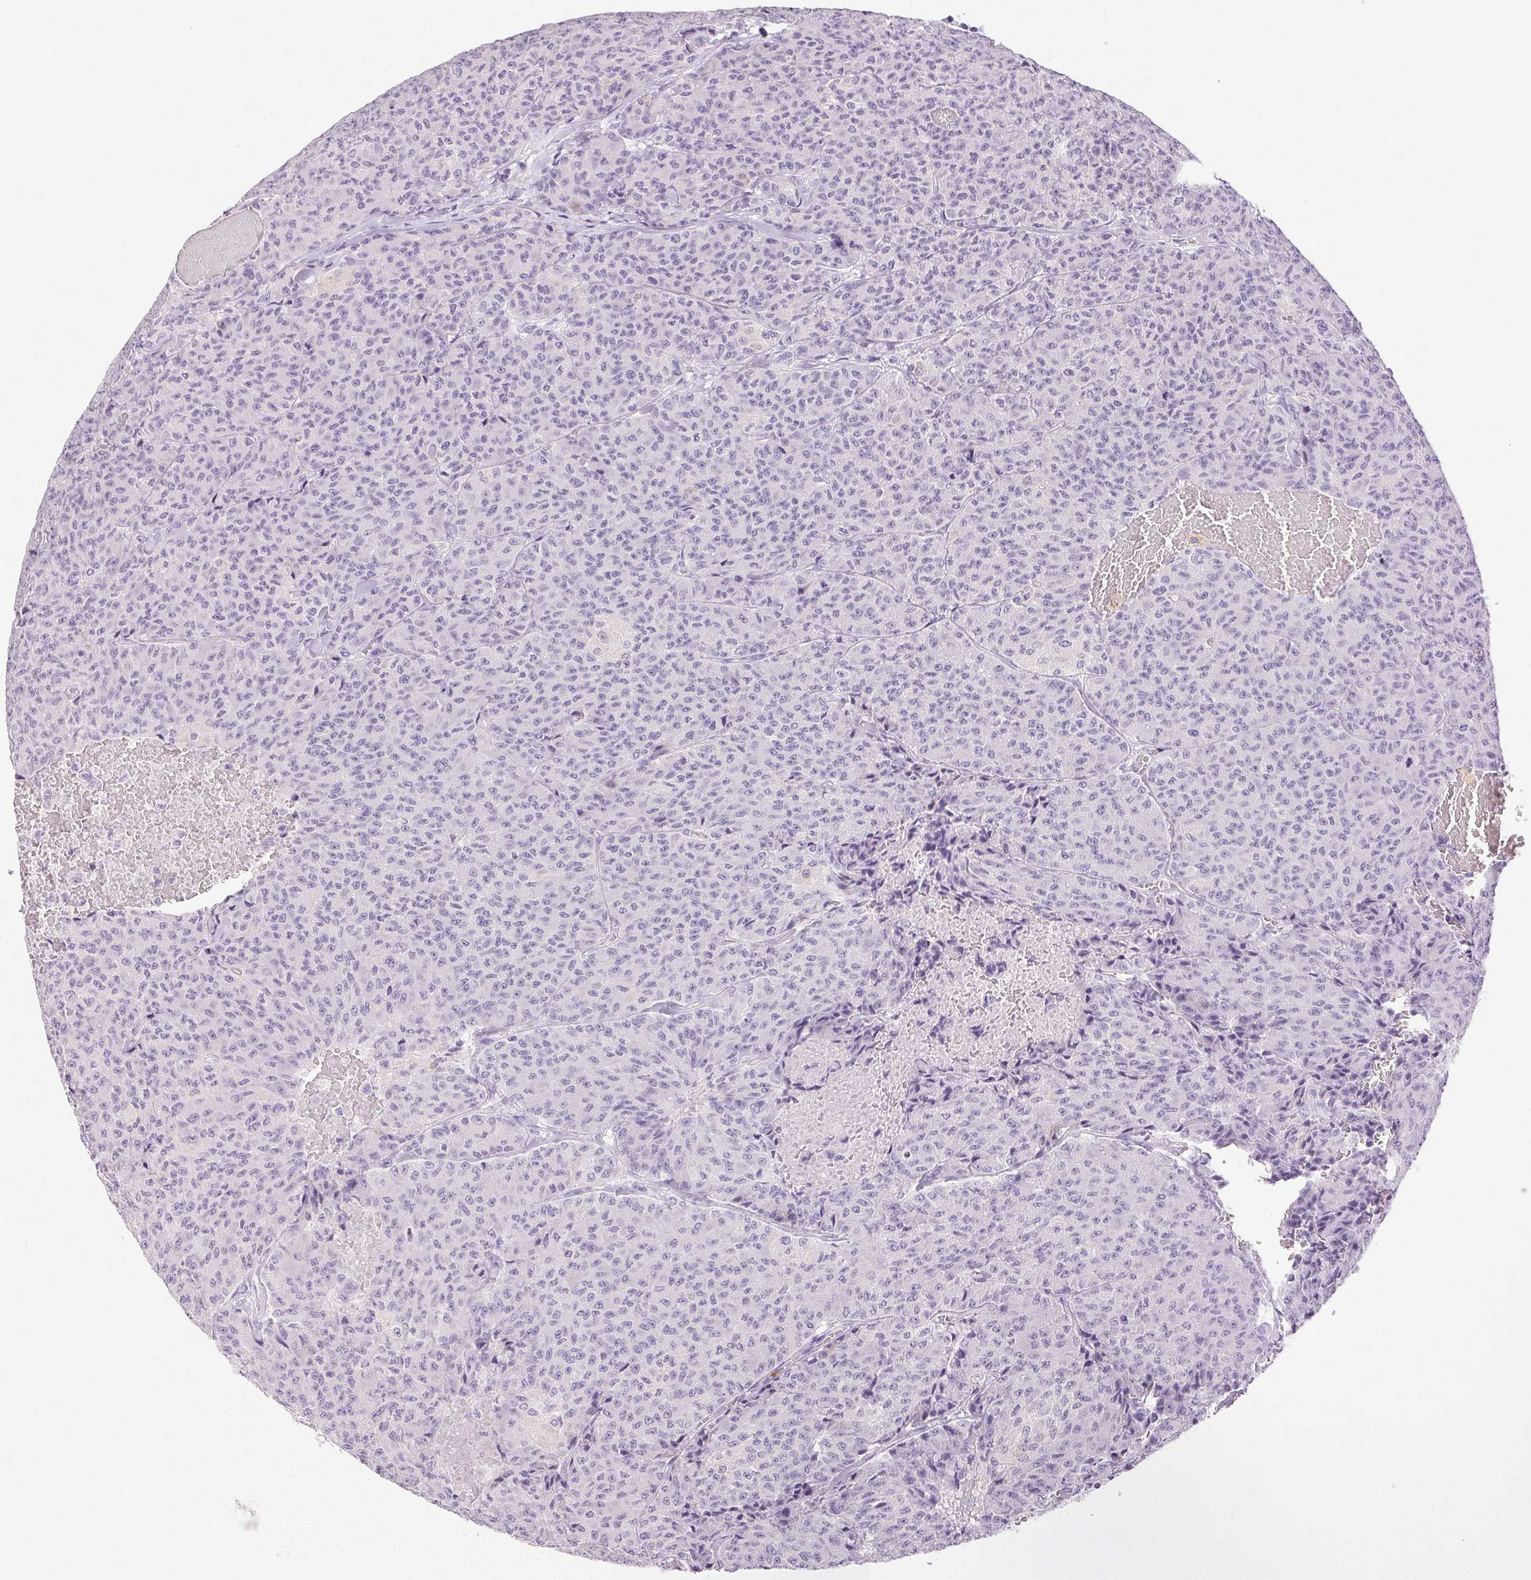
{"staining": {"intensity": "negative", "quantity": "none", "location": "none"}, "tissue": "carcinoid", "cell_type": "Tumor cells", "image_type": "cancer", "snomed": [{"axis": "morphology", "description": "Carcinoid, malignant, NOS"}, {"axis": "topography", "description": "Lung"}], "caption": "Human malignant carcinoid stained for a protein using immunohistochemistry (IHC) demonstrates no expression in tumor cells.", "gene": "EMX2", "patient": {"sex": "male", "age": 71}}